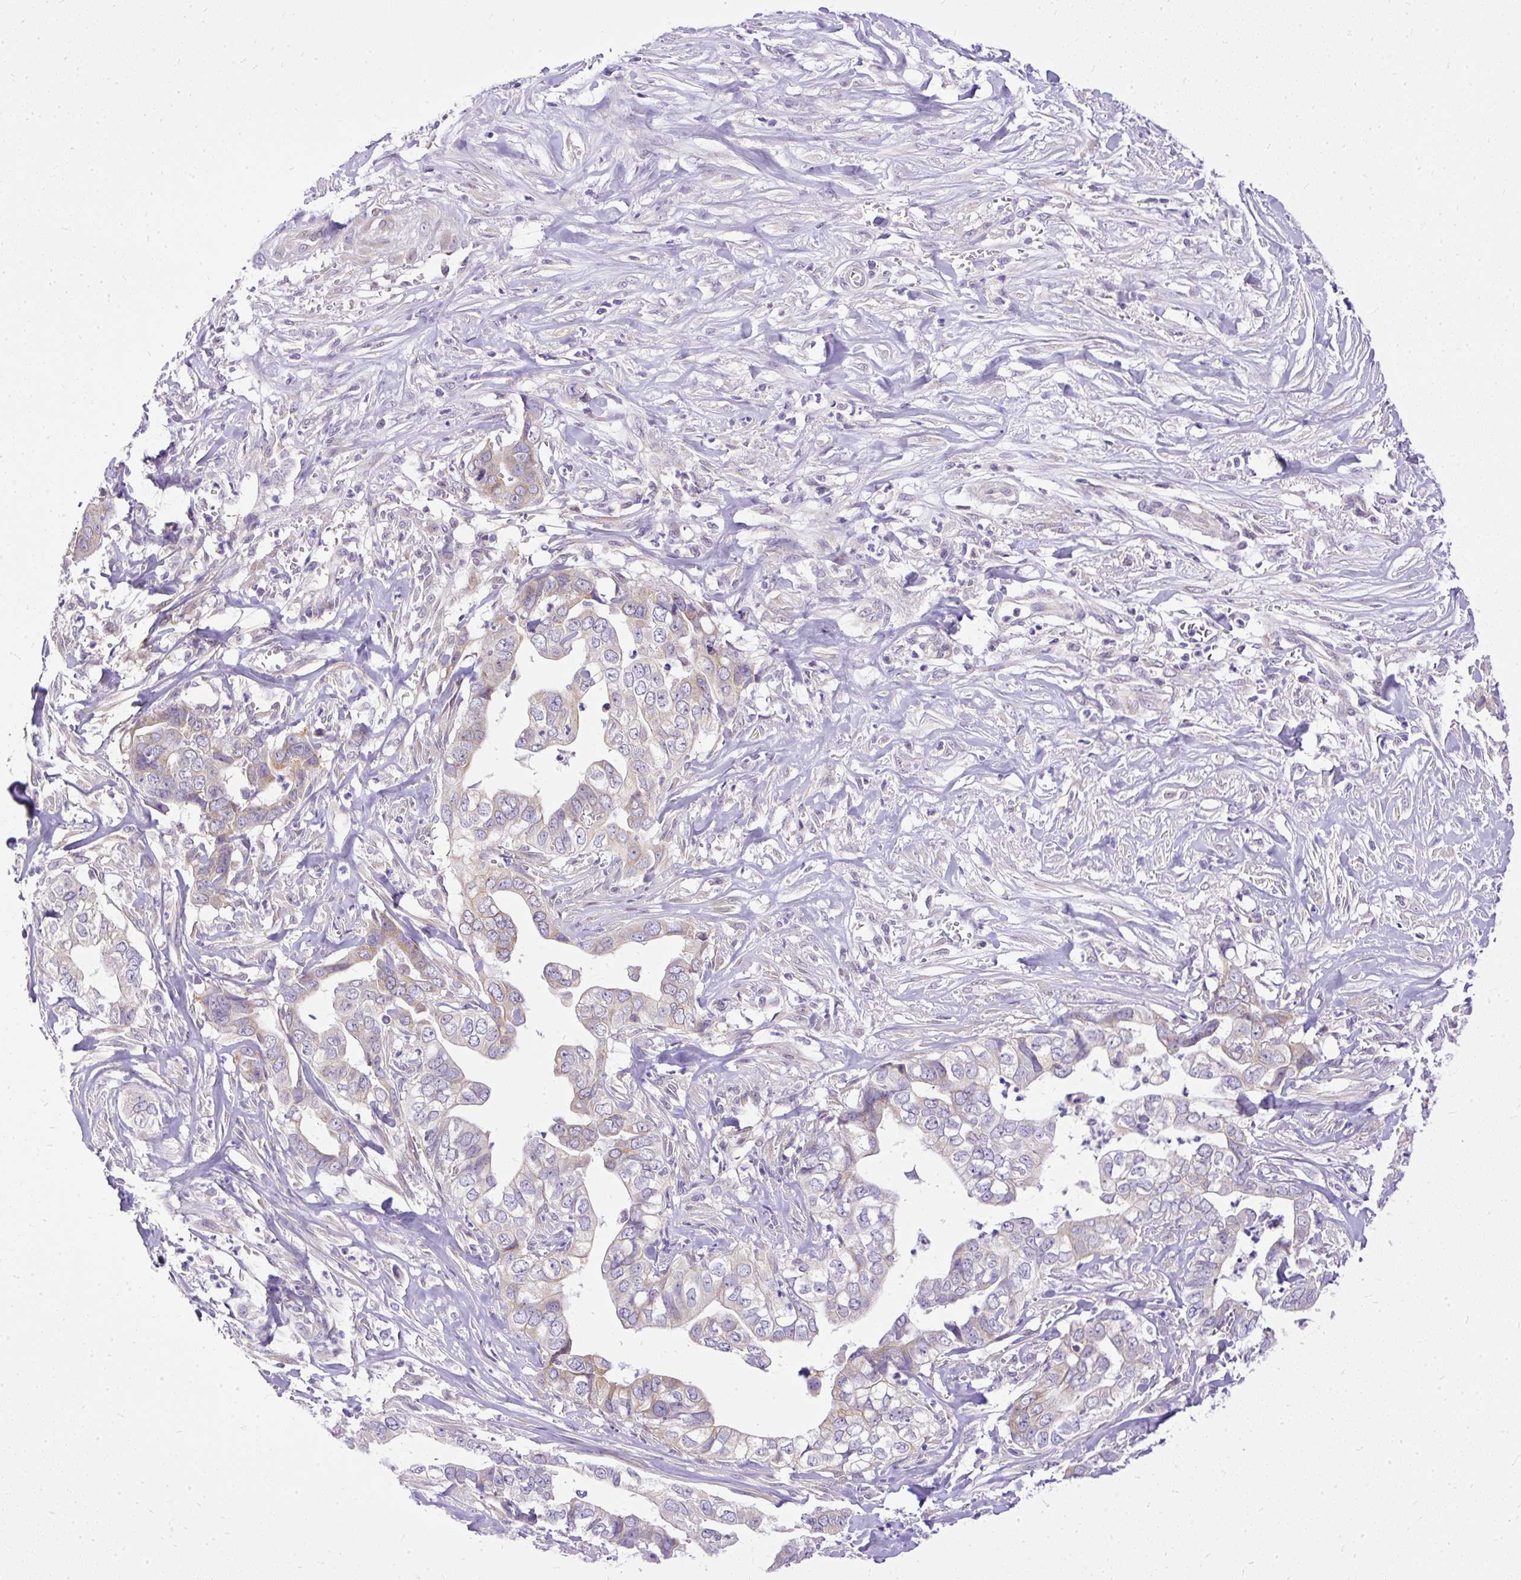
{"staining": {"intensity": "weak", "quantity": "25%-75%", "location": "cytoplasmic/membranous"}, "tissue": "liver cancer", "cell_type": "Tumor cells", "image_type": "cancer", "snomed": [{"axis": "morphology", "description": "Cholangiocarcinoma"}, {"axis": "topography", "description": "Liver"}], "caption": "An immunohistochemistry (IHC) histopathology image of tumor tissue is shown. Protein staining in brown highlights weak cytoplasmic/membranous positivity in liver cancer within tumor cells.", "gene": "AMFR", "patient": {"sex": "female", "age": 79}}